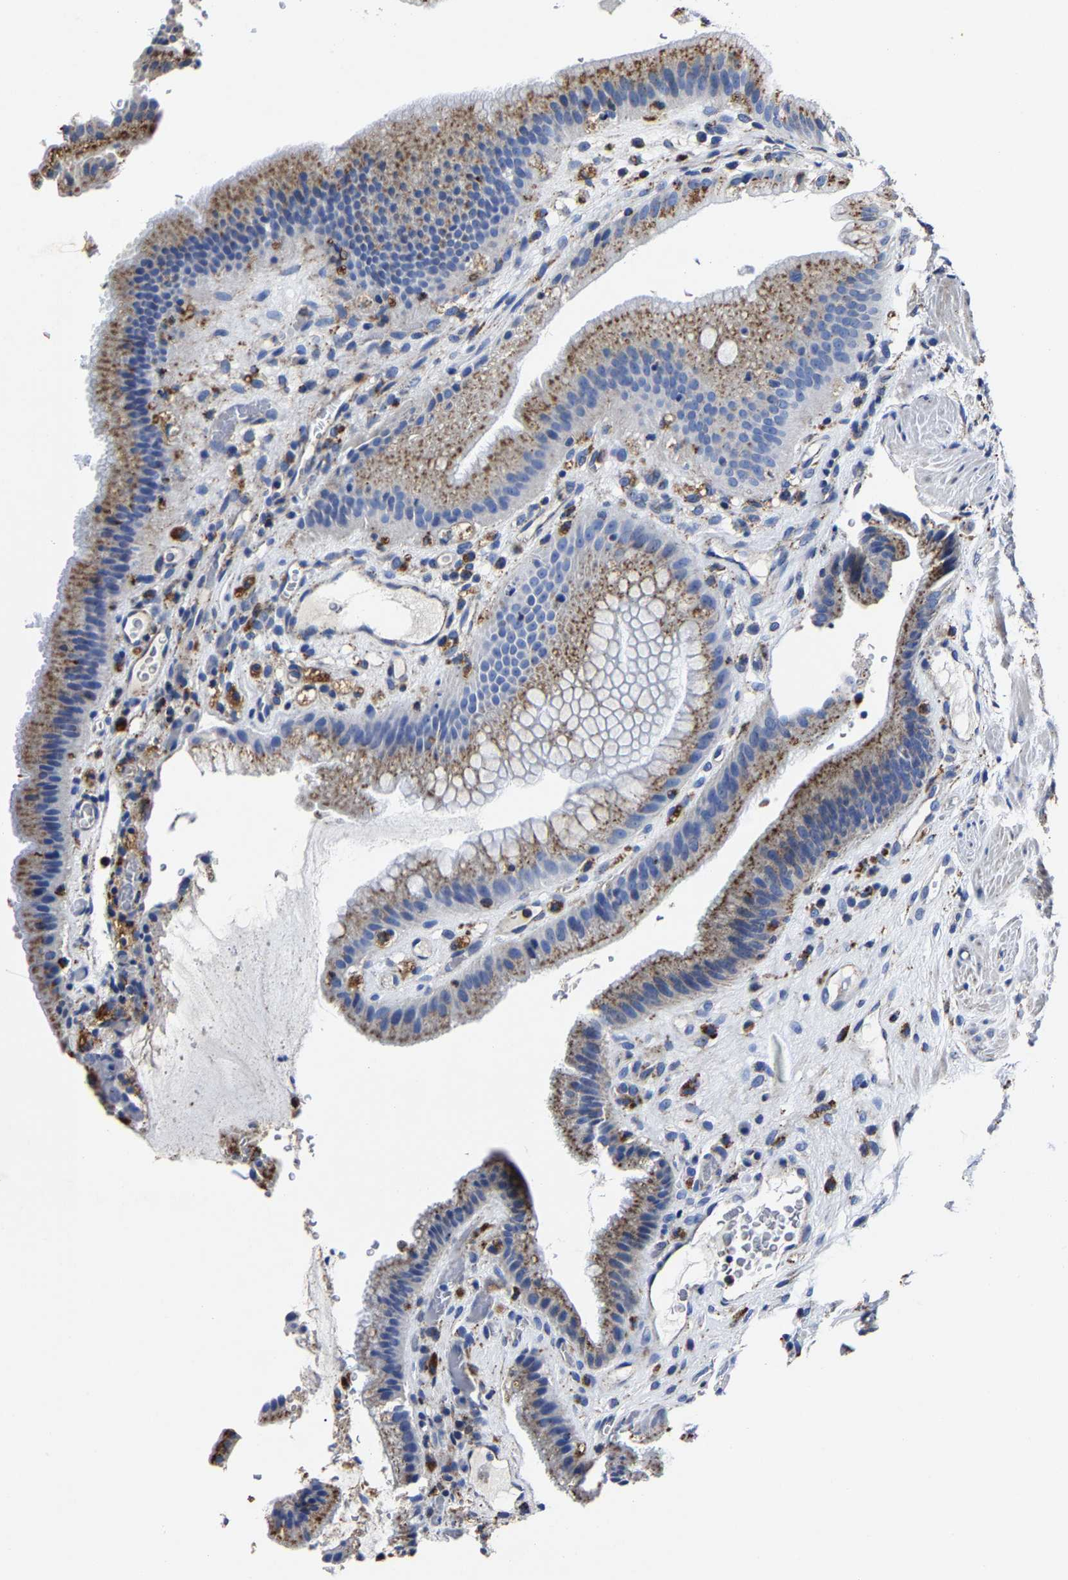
{"staining": {"intensity": "strong", "quantity": ">75%", "location": "cytoplasmic/membranous"}, "tissue": "gallbladder", "cell_type": "Glandular cells", "image_type": "normal", "snomed": [{"axis": "morphology", "description": "Normal tissue, NOS"}, {"axis": "topography", "description": "Gallbladder"}], "caption": "This is an image of immunohistochemistry staining of unremarkable gallbladder, which shows strong expression in the cytoplasmic/membranous of glandular cells.", "gene": "LAMTOR4", "patient": {"sex": "male", "age": 49}}